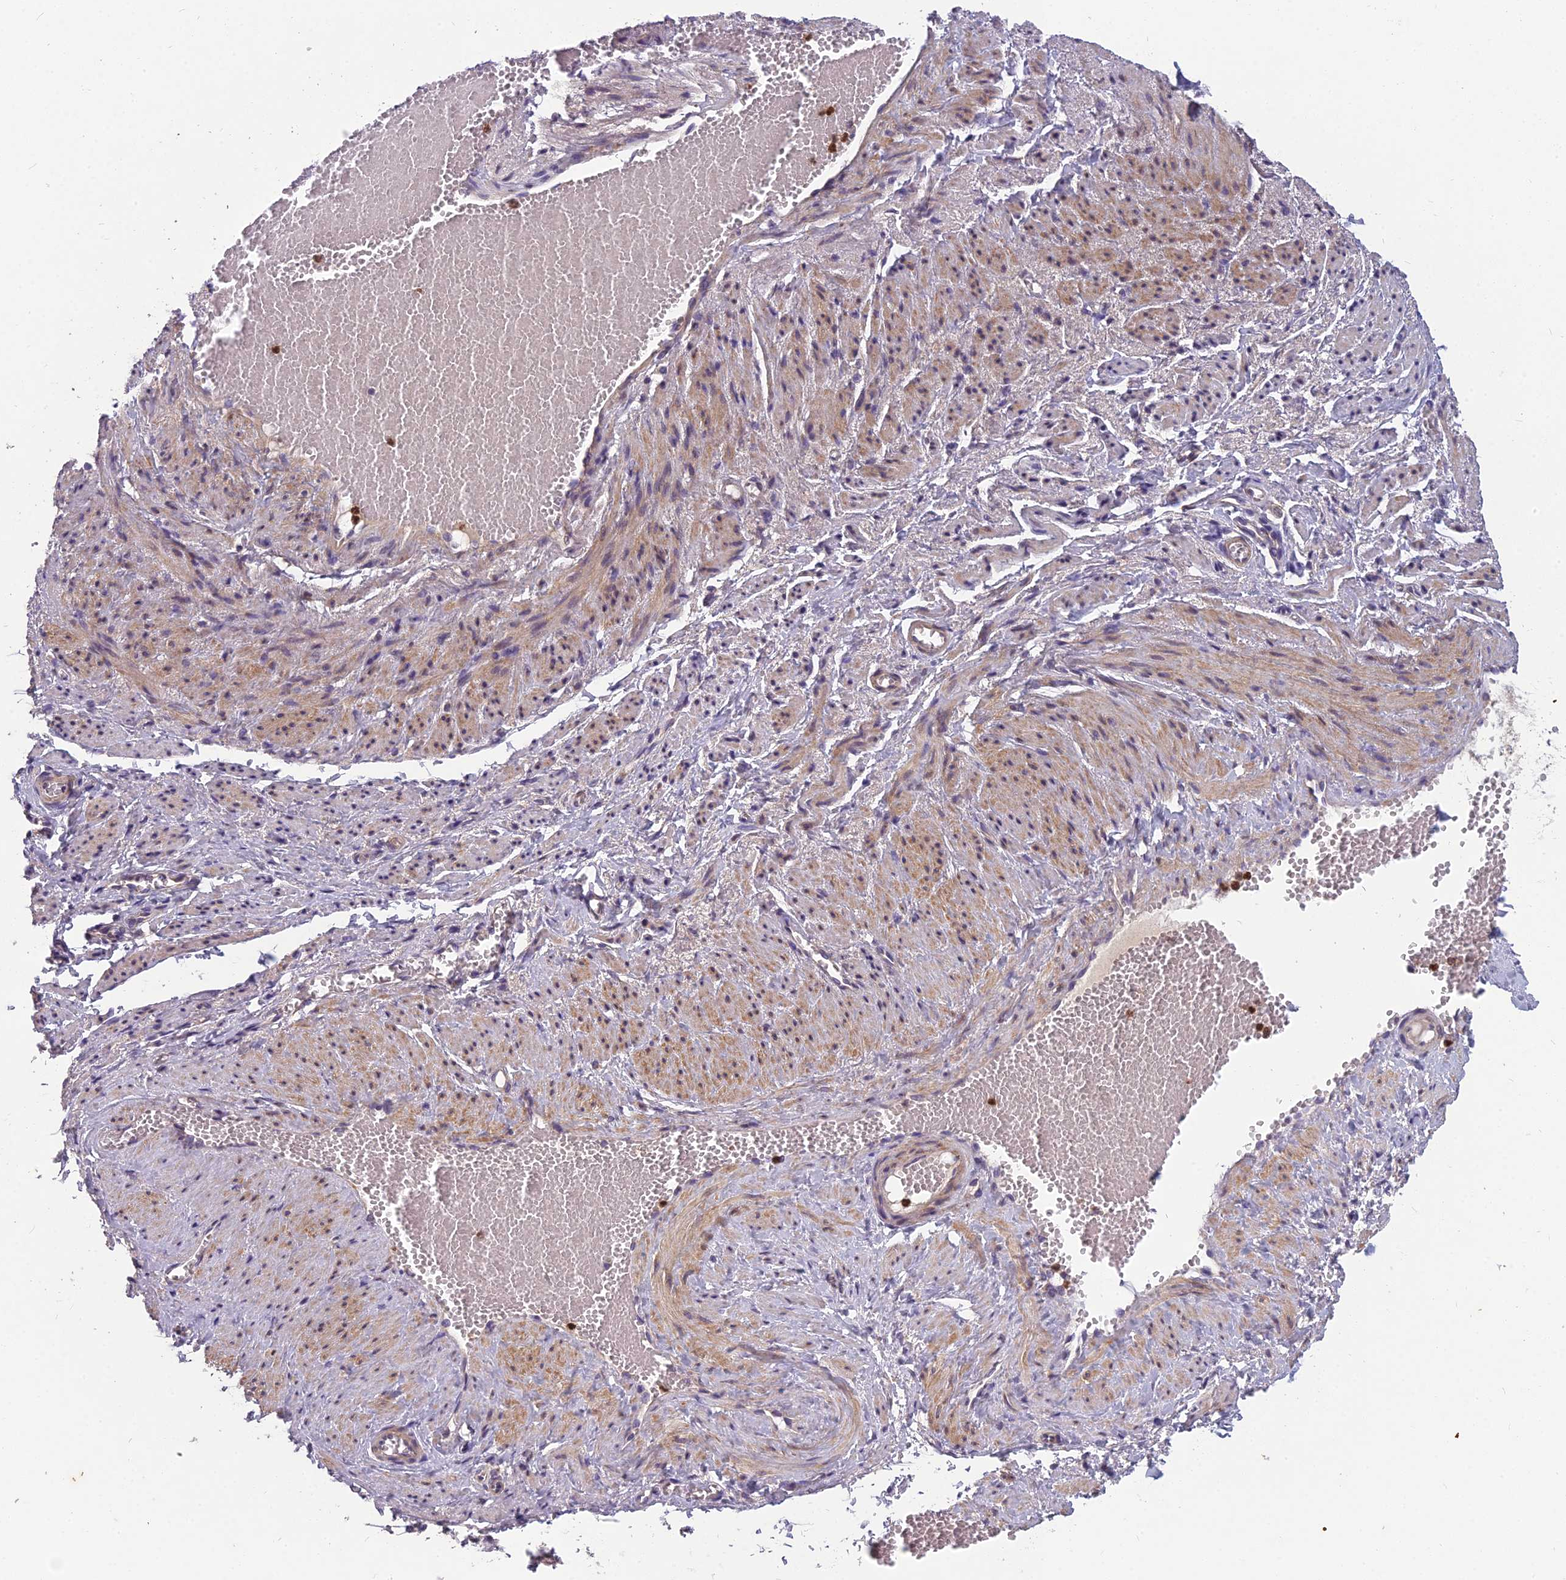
{"staining": {"intensity": "weak", "quantity": "25%-75%", "location": "cytoplasmic/membranous"}, "tissue": "soft tissue", "cell_type": "Fibroblasts", "image_type": "normal", "snomed": [{"axis": "morphology", "description": "Normal tissue, NOS"}, {"axis": "topography", "description": "Smooth muscle"}, {"axis": "topography", "description": "Peripheral nerve tissue"}], "caption": "Protein positivity by immunohistochemistry (IHC) demonstrates weak cytoplasmic/membranous staining in approximately 25%-75% of fibroblasts in unremarkable soft tissue.", "gene": "ENSG00000188897", "patient": {"sex": "female", "age": 39}}